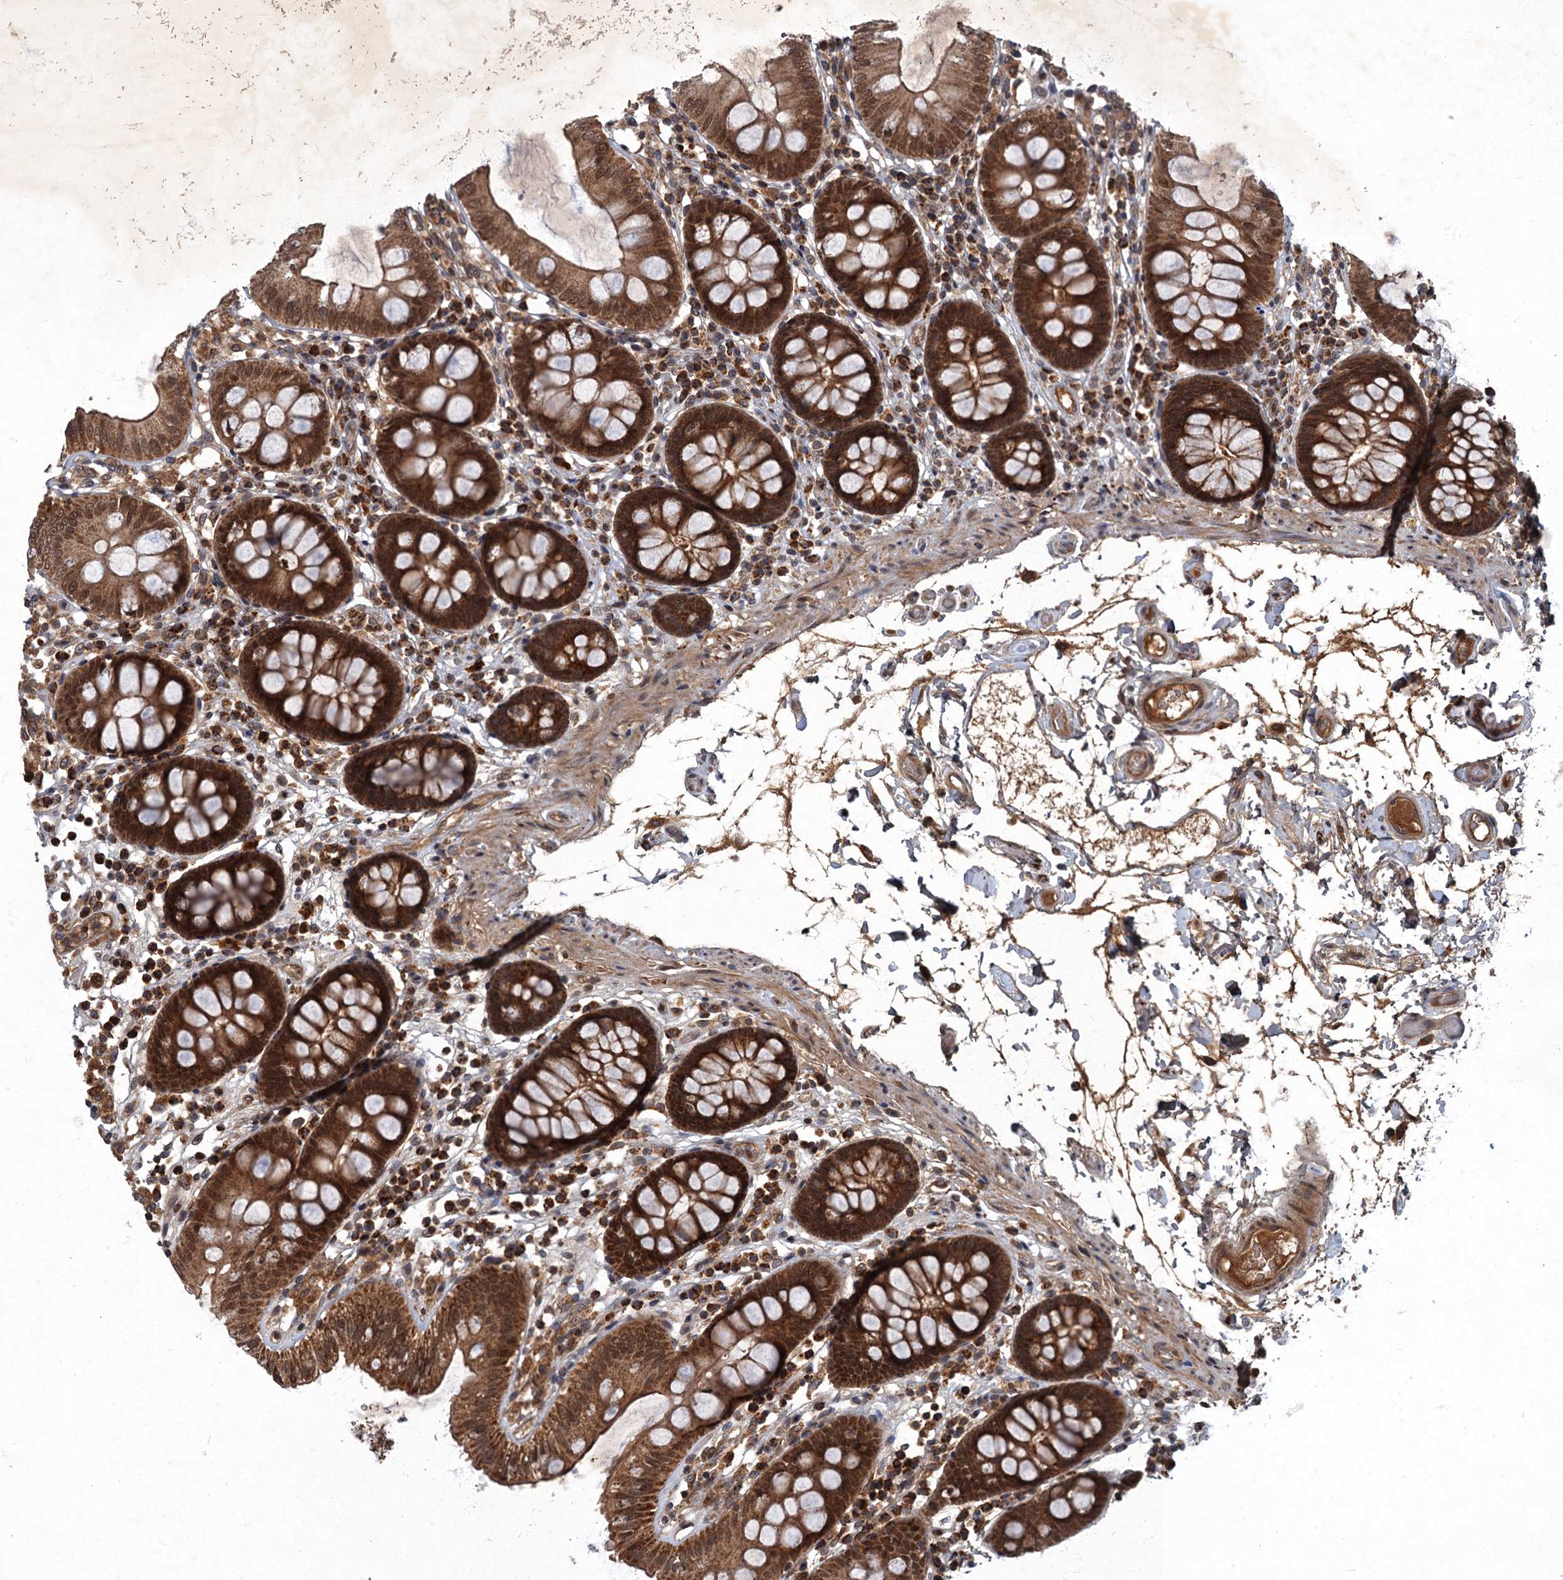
{"staining": {"intensity": "moderate", "quantity": ">75%", "location": "cytoplasmic/membranous,nuclear"}, "tissue": "colon", "cell_type": "Endothelial cells", "image_type": "normal", "snomed": [{"axis": "morphology", "description": "Normal tissue, NOS"}, {"axis": "topography", "description": "Colon"}], "caption": "Endothelial cells exhibit medium levels of moderate cytoplasmic/membranous,nuclear positivity in approximately >75% of cells in normal colon.", "gene": "SLC11A2", "patient": {"sex": "male", "age": 84}}